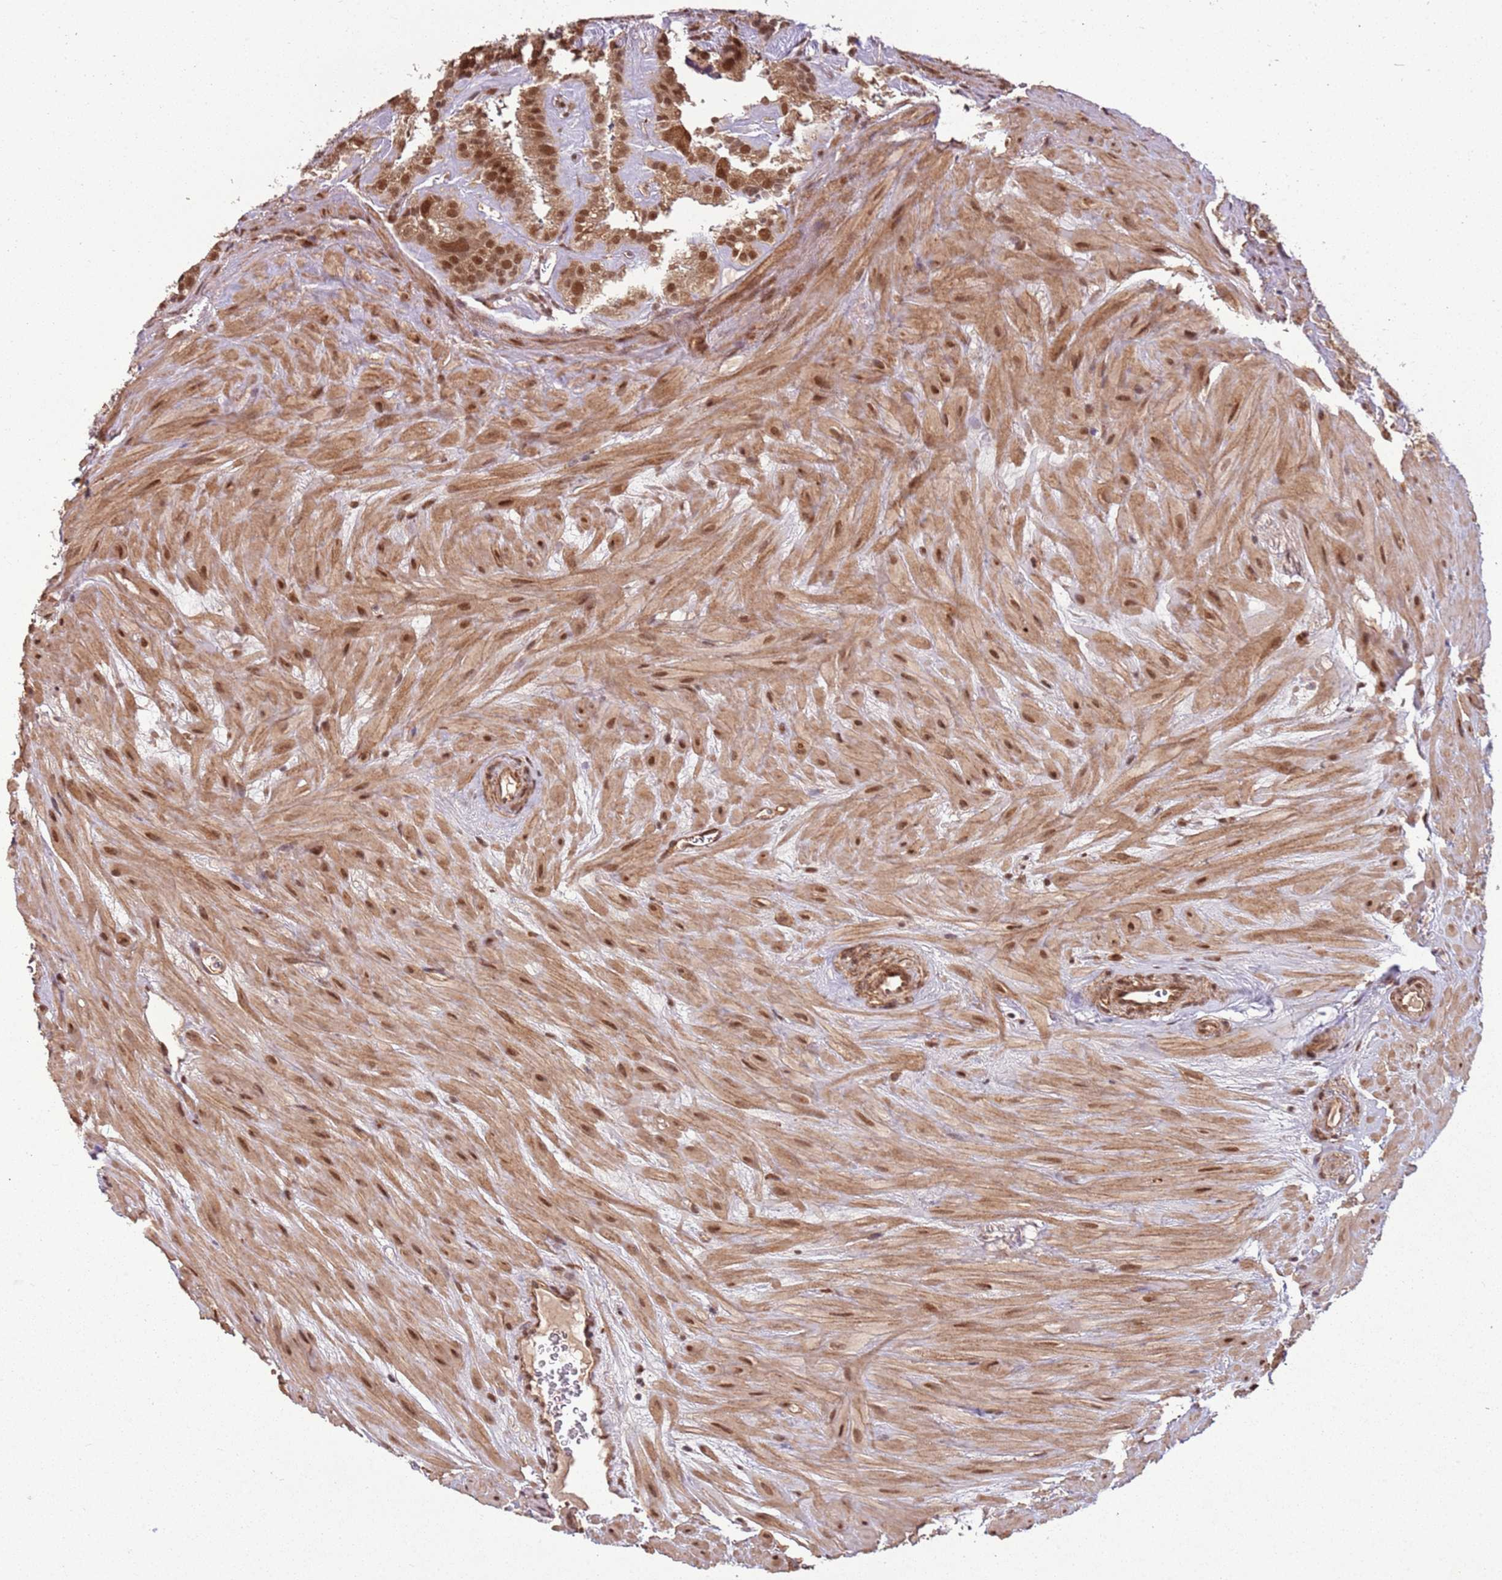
{"staining": {"intensity": "moderate", "quantity": ">75%", "location": "cytoplasmic/membranous,nuclear"}, "tissue": "seminal vesicle", "cell_type": "Glandular cells", "image_type": "normal", "snomed": [{"axis": "morphology", "description": "Normal tissue, NOS"}, {"axis": "topography", "description": "Prostate"}, {"axis": "topography", "description": "Seminal veicle"}], "caption": "Protein expression by immunohistochemistry shows moderate cytoplasmic/membranous,nuclear staining in approximately >75% of glandular cells in benign seminal vesicle.", "gene": "POLR3H", "patient": {"sex": "male", "age": 59}}